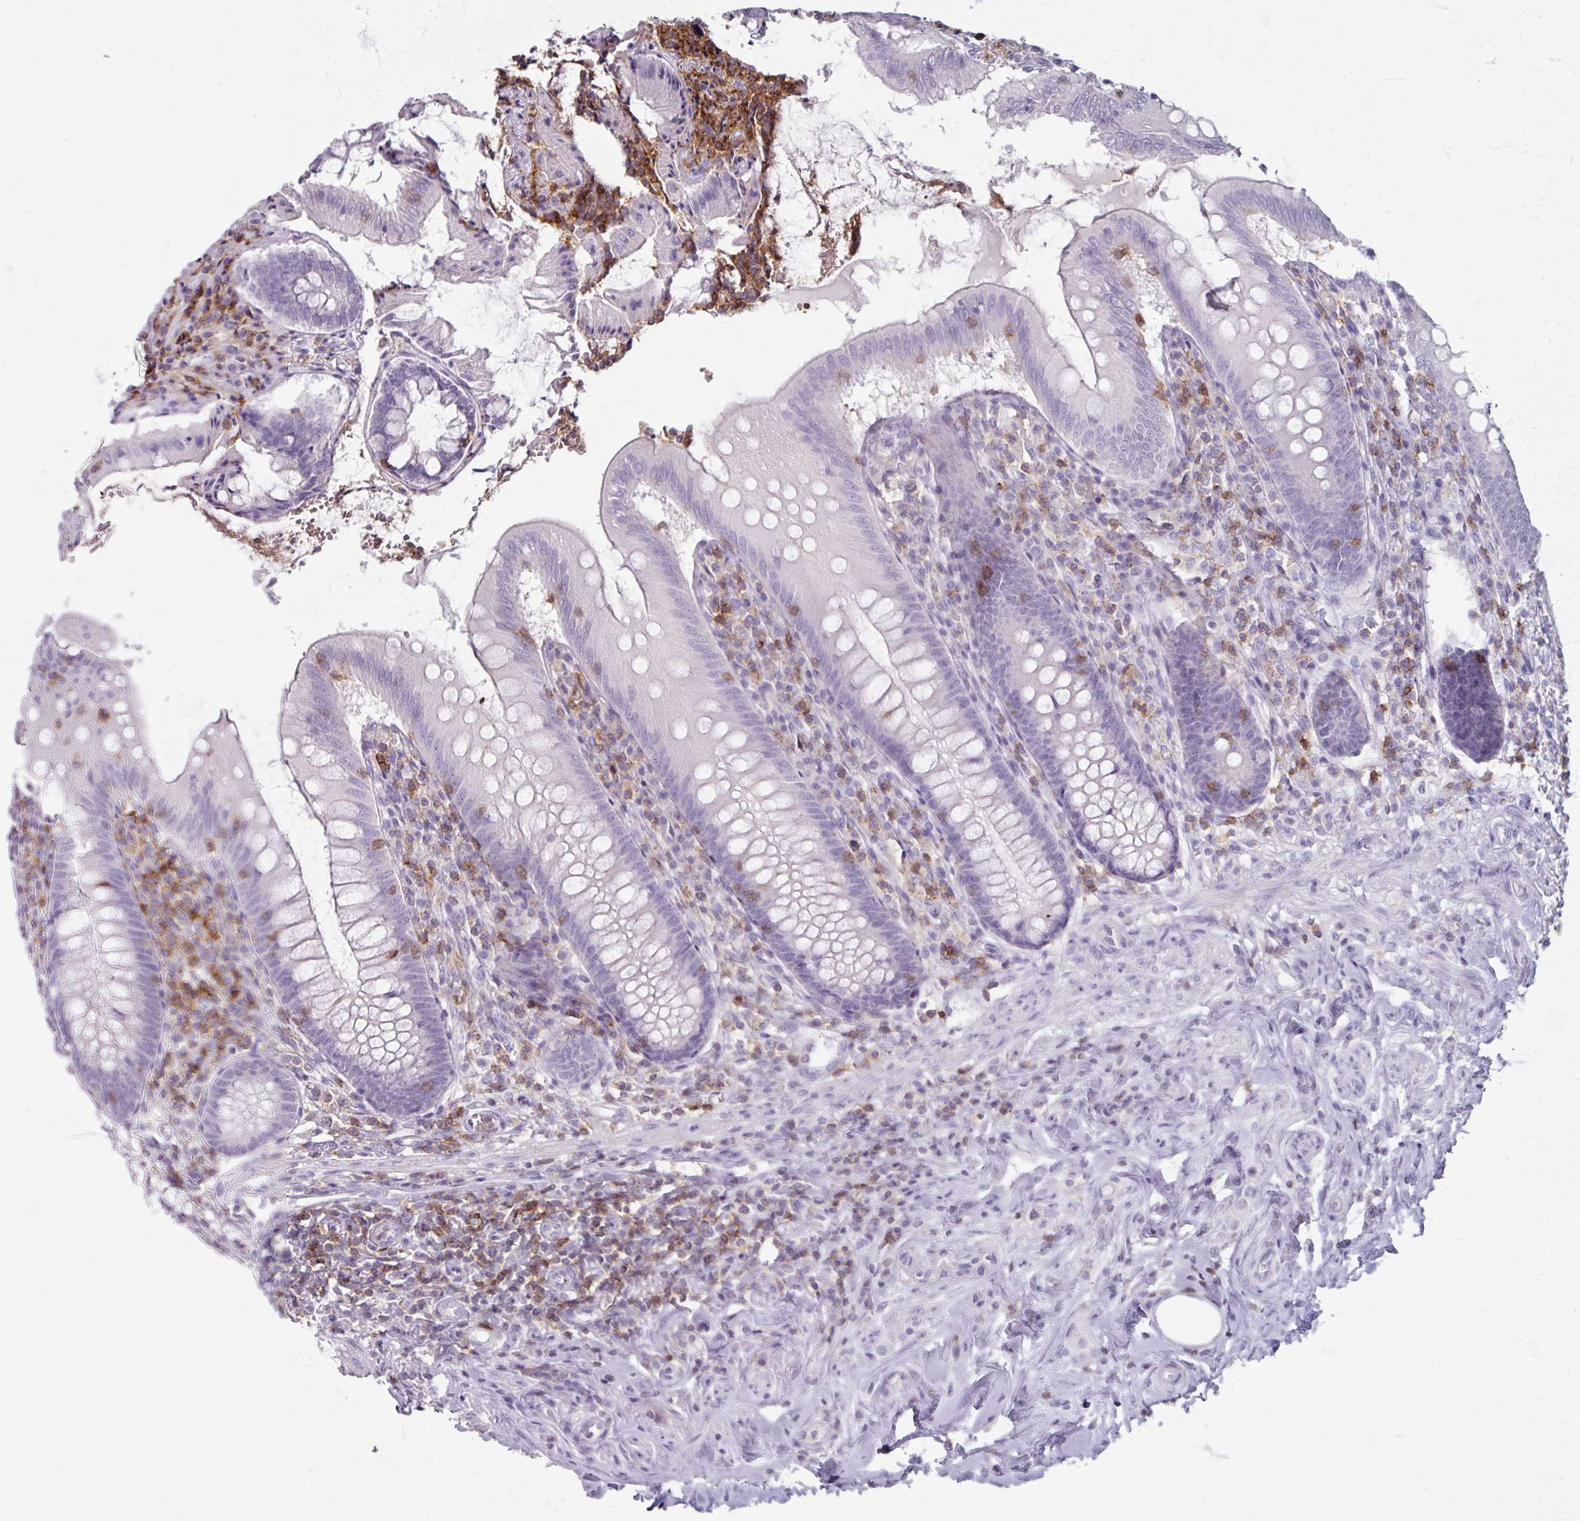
{"staining": {"intensity": "negative", "quantity": "none", "location": "none"}, "tissue": "appendix", "cell_type": "Glandular cells", "image_type": "normal", "snomed": [{"axis": "morphology", "description": "Normal tissue, NOS"}, {"axis": "topography", "description": "Appendix"}], "caption": "DAB immunohistochemical staining of benign appendix exhibits no significant expression in glandular cells.", "gene": "PTPRC", "patient": {"sex": "female", "age": 51}}